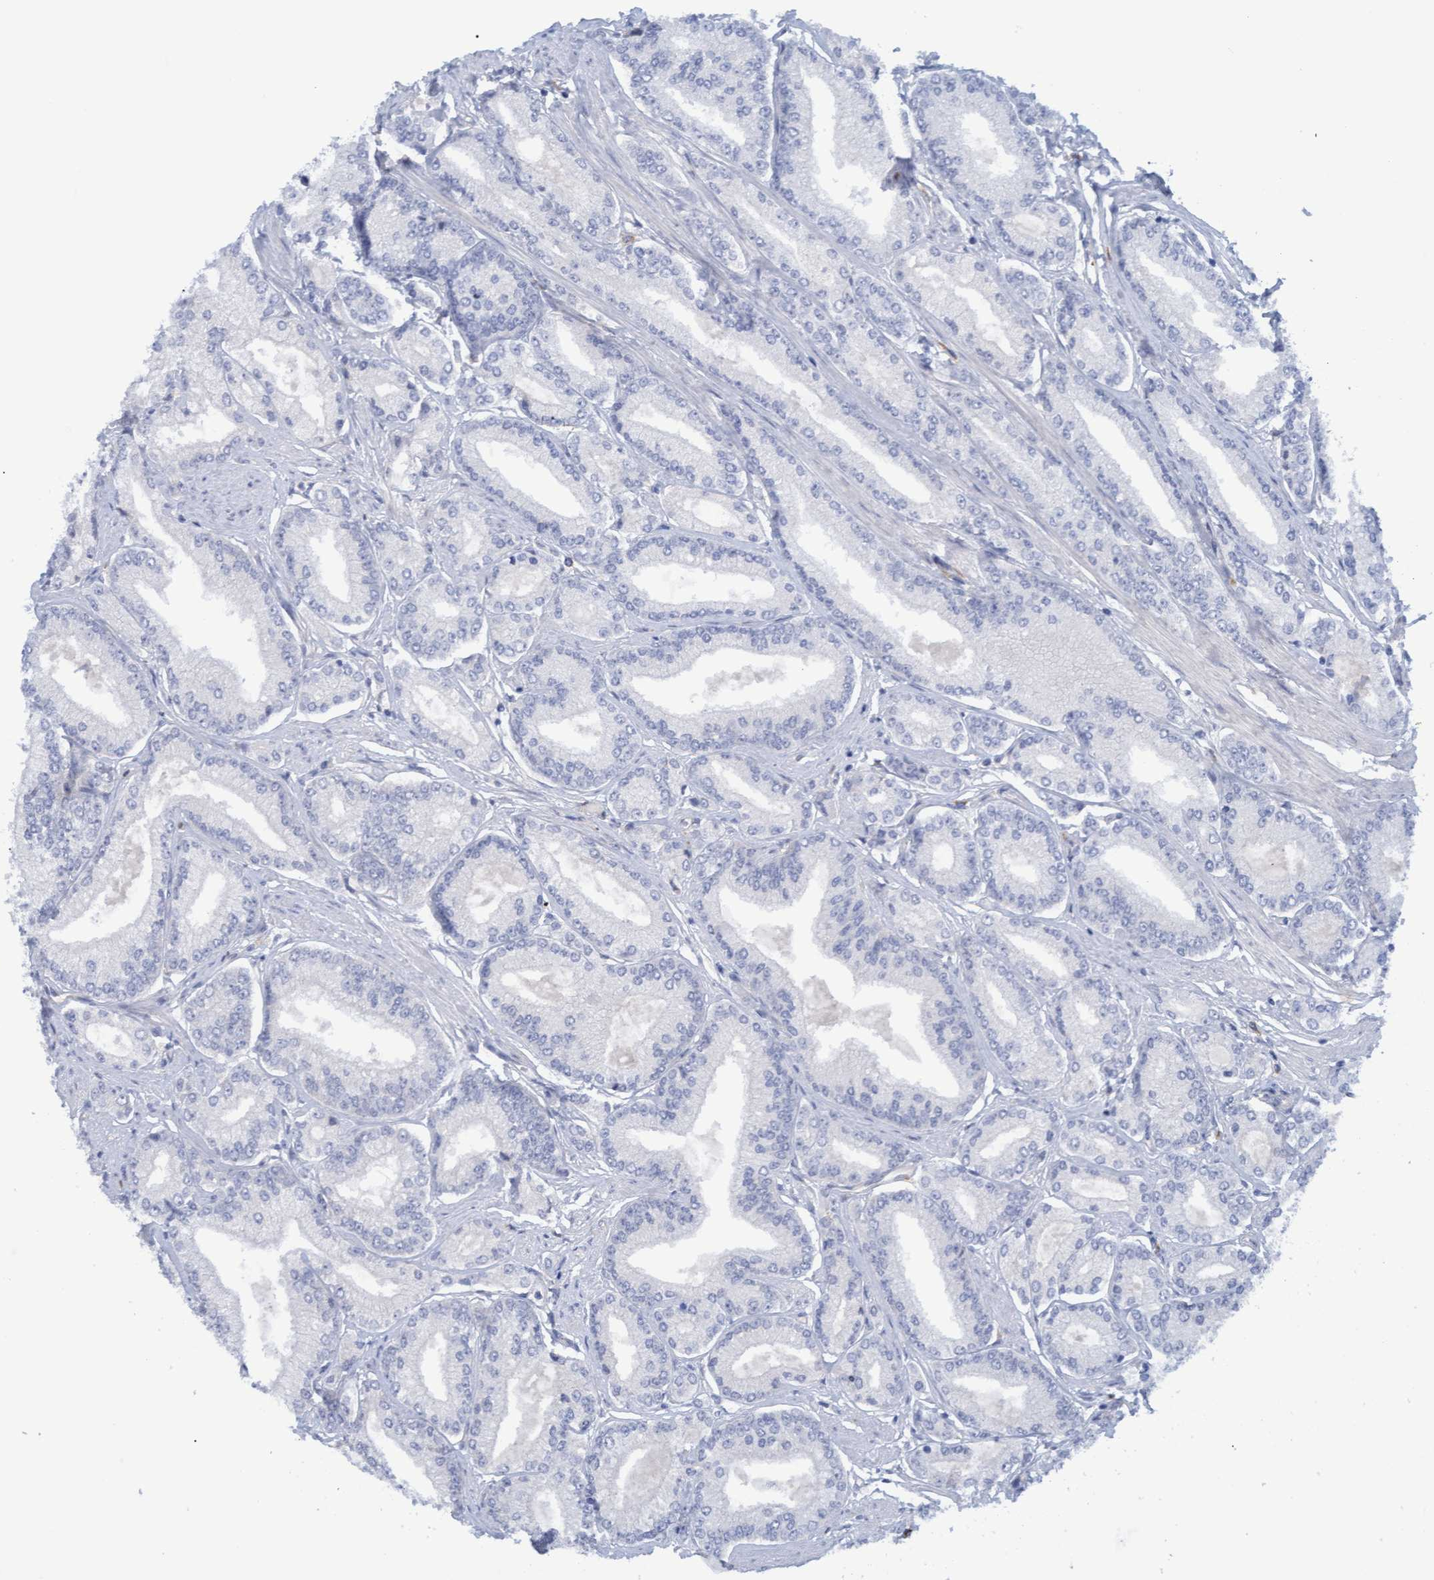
{"staining": {"intensity": "negative", "quantity": "none", "location": "none"}, "tissue": "prostate cancer", "cell_type": "Tumor cells", "image_type": "cancer", "snomed": [{"axis": "morphology", "description": "Adenocarcinoma, Low grade"}, {"axis": "topography", "description": "Prostate"}], "caption": "This is a histopathology image of immunohistochemistry staining of prostate cancer (adenocarcinoma (low-grade)), which shows no staining in tumor cells.", "gene": "STXBP1", "patient": {"sex": "male", "age": 52}}